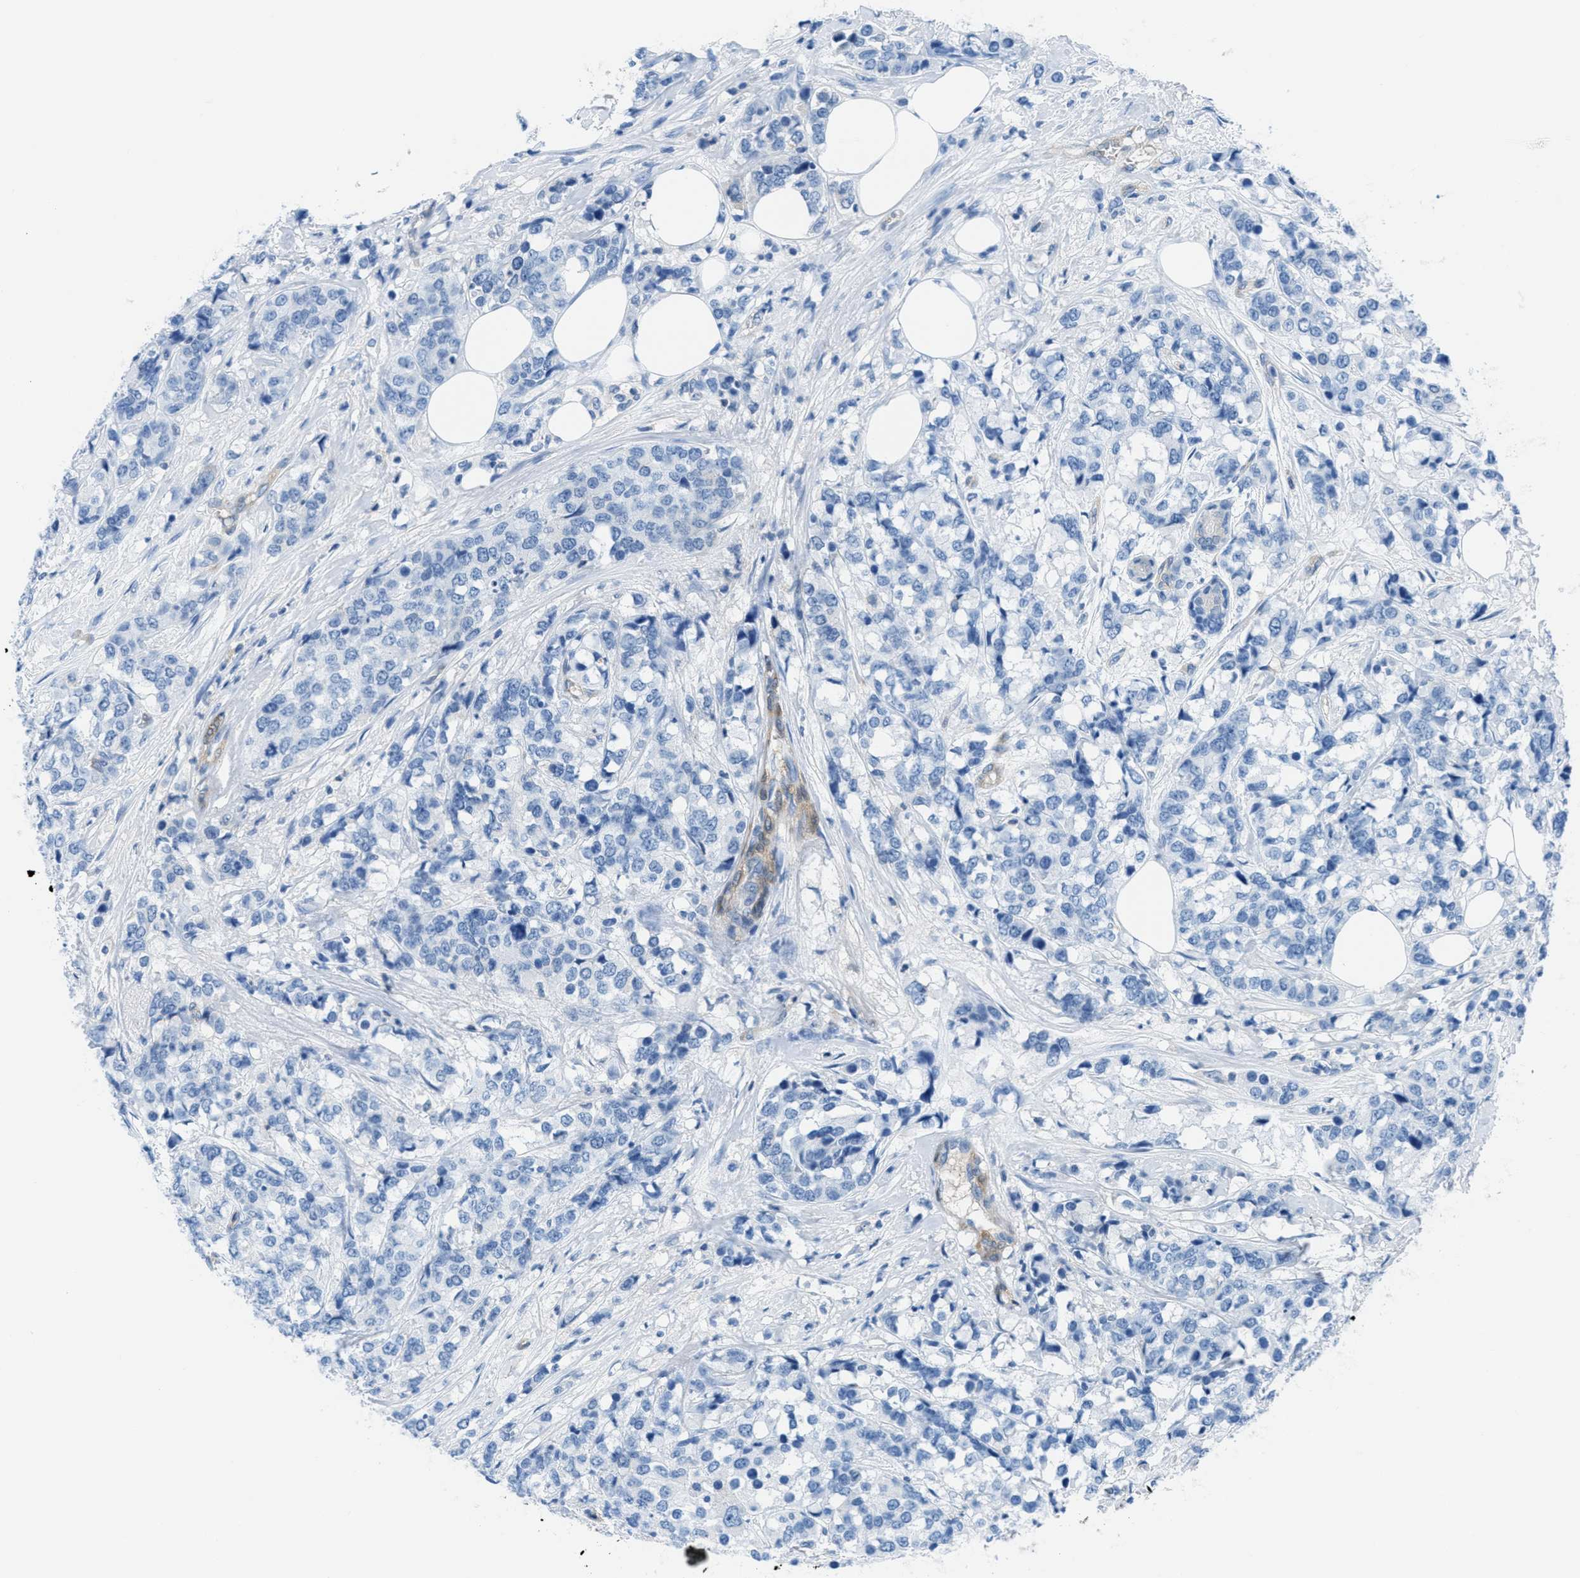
{"staining": {"intensity": "negative", "quantity": "none", "location": "none"}, "tissue": "breast cancer", "cell_type": "Tumor cells", "image_type": "cancer", "snomed": [{"axis": "morphology", "description": "Duct carcinoma"}, {"axis": "topography", "description": "Breast"}], "caption": "DAB immunohistochemical staining of breast cancer demonstrates no significant staining in tumor cells.", "gene": "MAPRE2", "patient": {"sex": "female", "age": 40}}